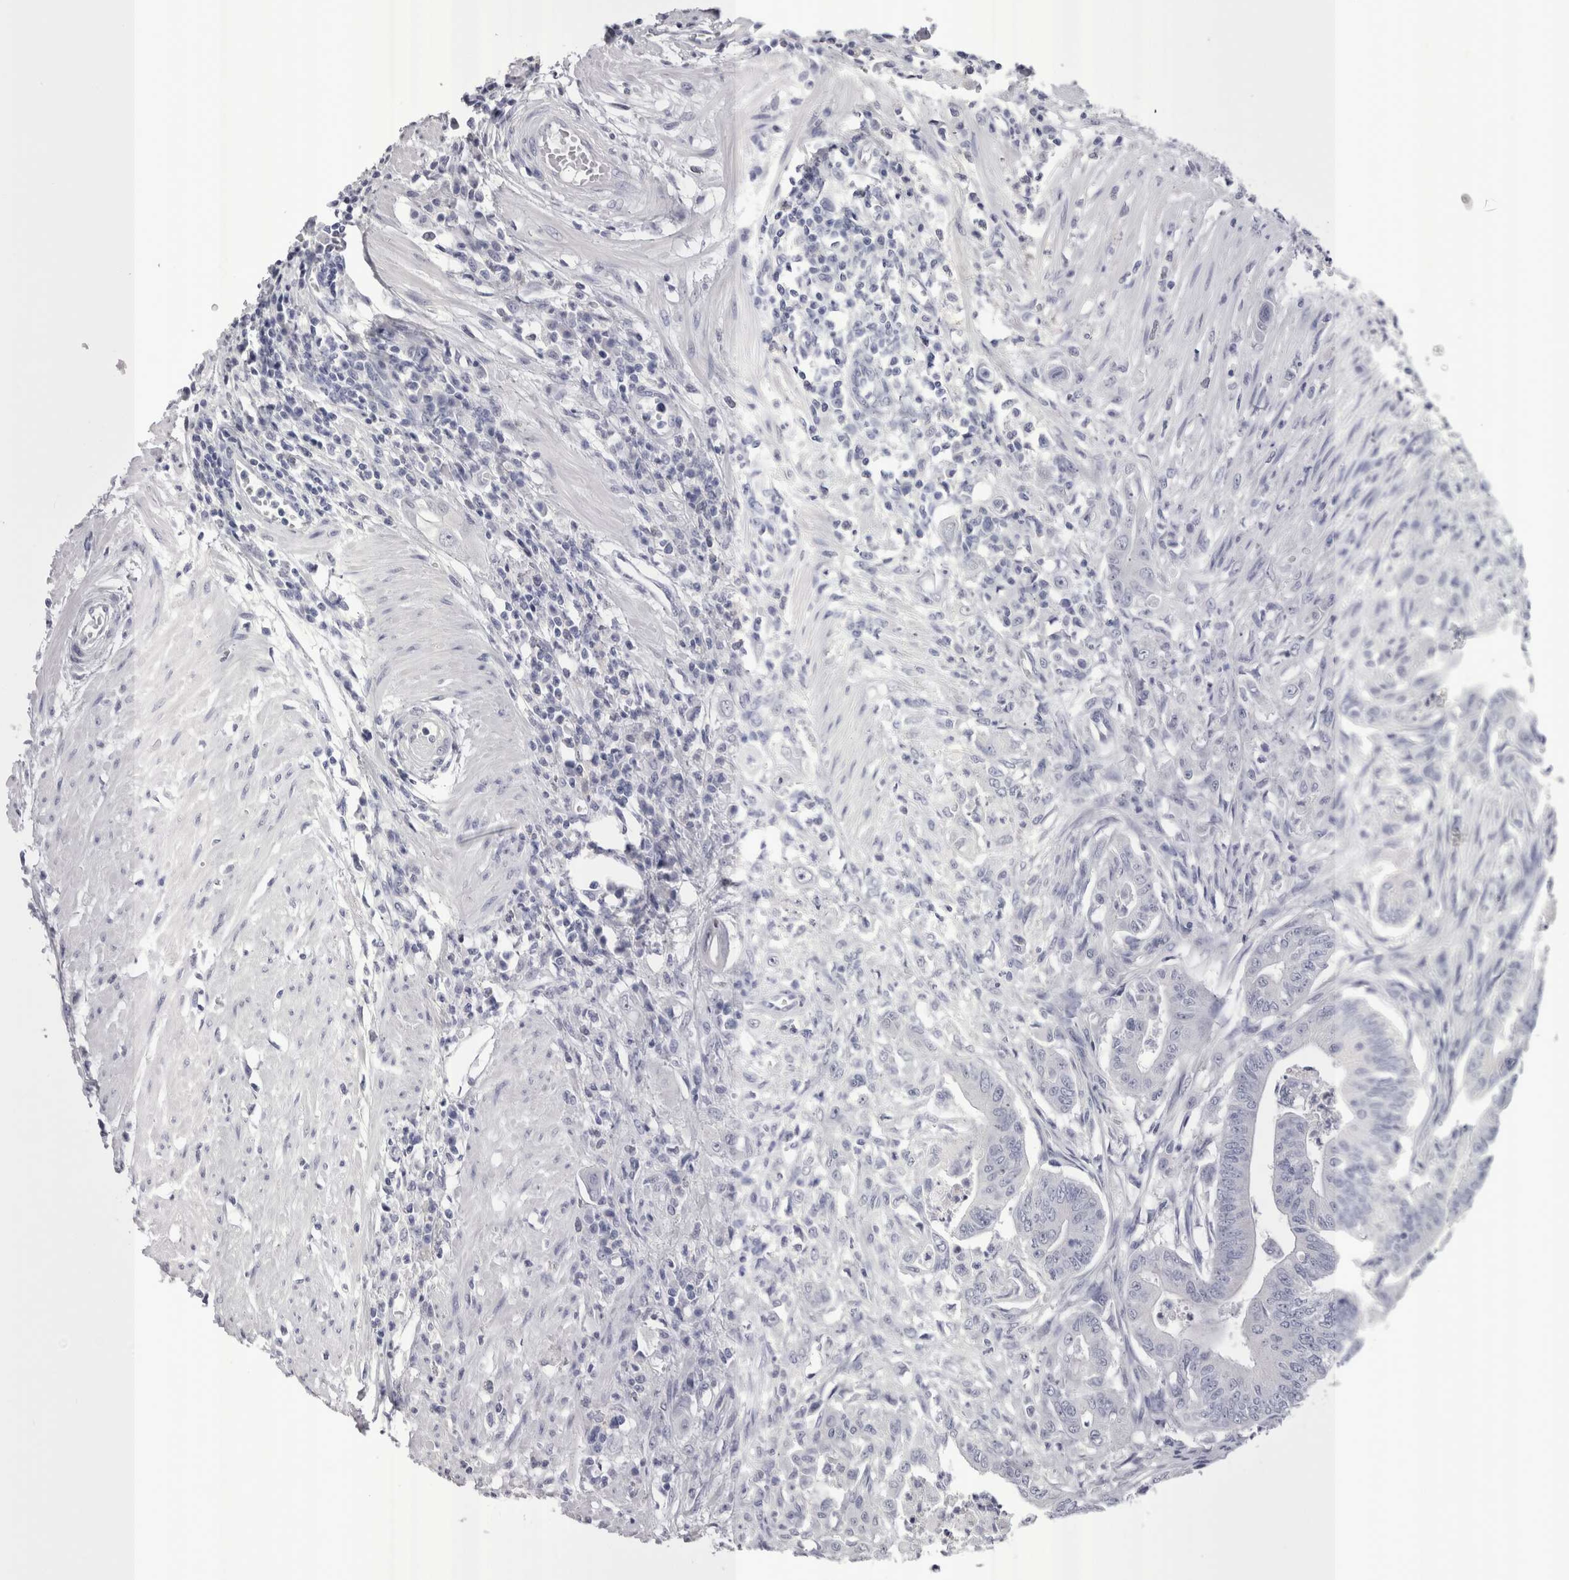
{"staining": {"intensity": "negative", "quantity": "none", "location": "none"}, "tissue": "colorectal cancer", "cell_type": "Tumor cells", "image_type": "cancer", "snomed": [{"axis": "morphology", "description": "Adenoma, NOS"}, {"axis": "morphology", "description": "Adenocarcinoma, NOS"}, {"axis": "topography", "description": "Colon"}], "caption": "Immunohistochemistry of human colorectal adenocarcinoma demonstrates no staining in tumor cells.", "gene": "PWP2", "patient": {"sex": "male", "age": 79}}